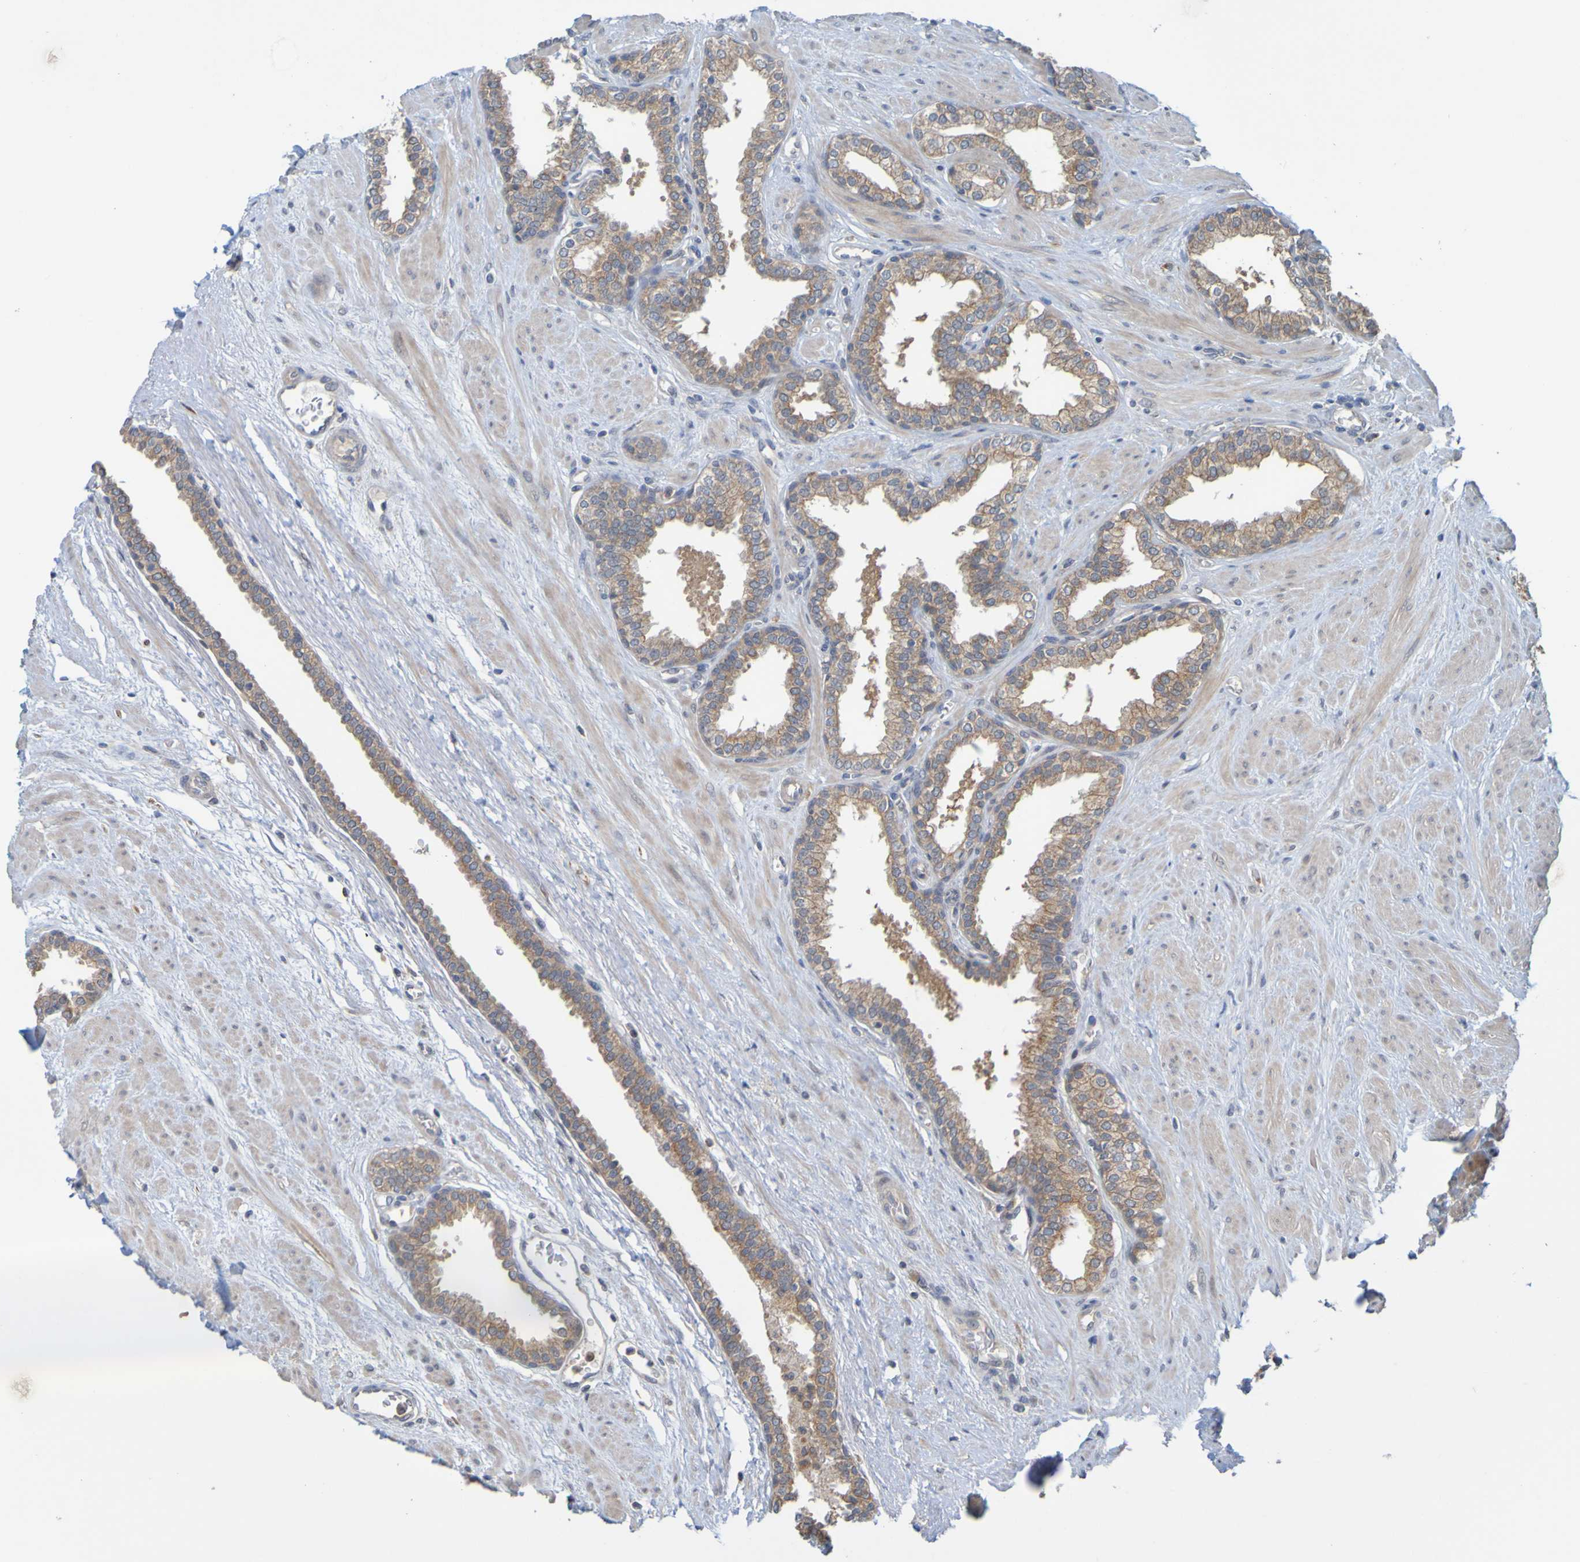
{"staining": {"intensity": "moderate", "quantity": ">75%", "location": "cytoplasmic/membranous"}, "tissue": "prostate", "cell_type": "Glandular cells", "image_type": "normal", "snomed": [{"axis": "morphology", "description": "Normal tissue, NOS"}, {"axis": "topography", "description": "Prostate"}], "caption": "The immunohistochemical stain shows moderate cytoplasmic/membranous expression in glandular cells of unremarkable prostate. (DAB (3,3'-diaminobenzidine) IHC, brown staining for protein, blue staining for nuclei).", "gene": "NAV2", "patient": {"sex": "male", "age": 51}}